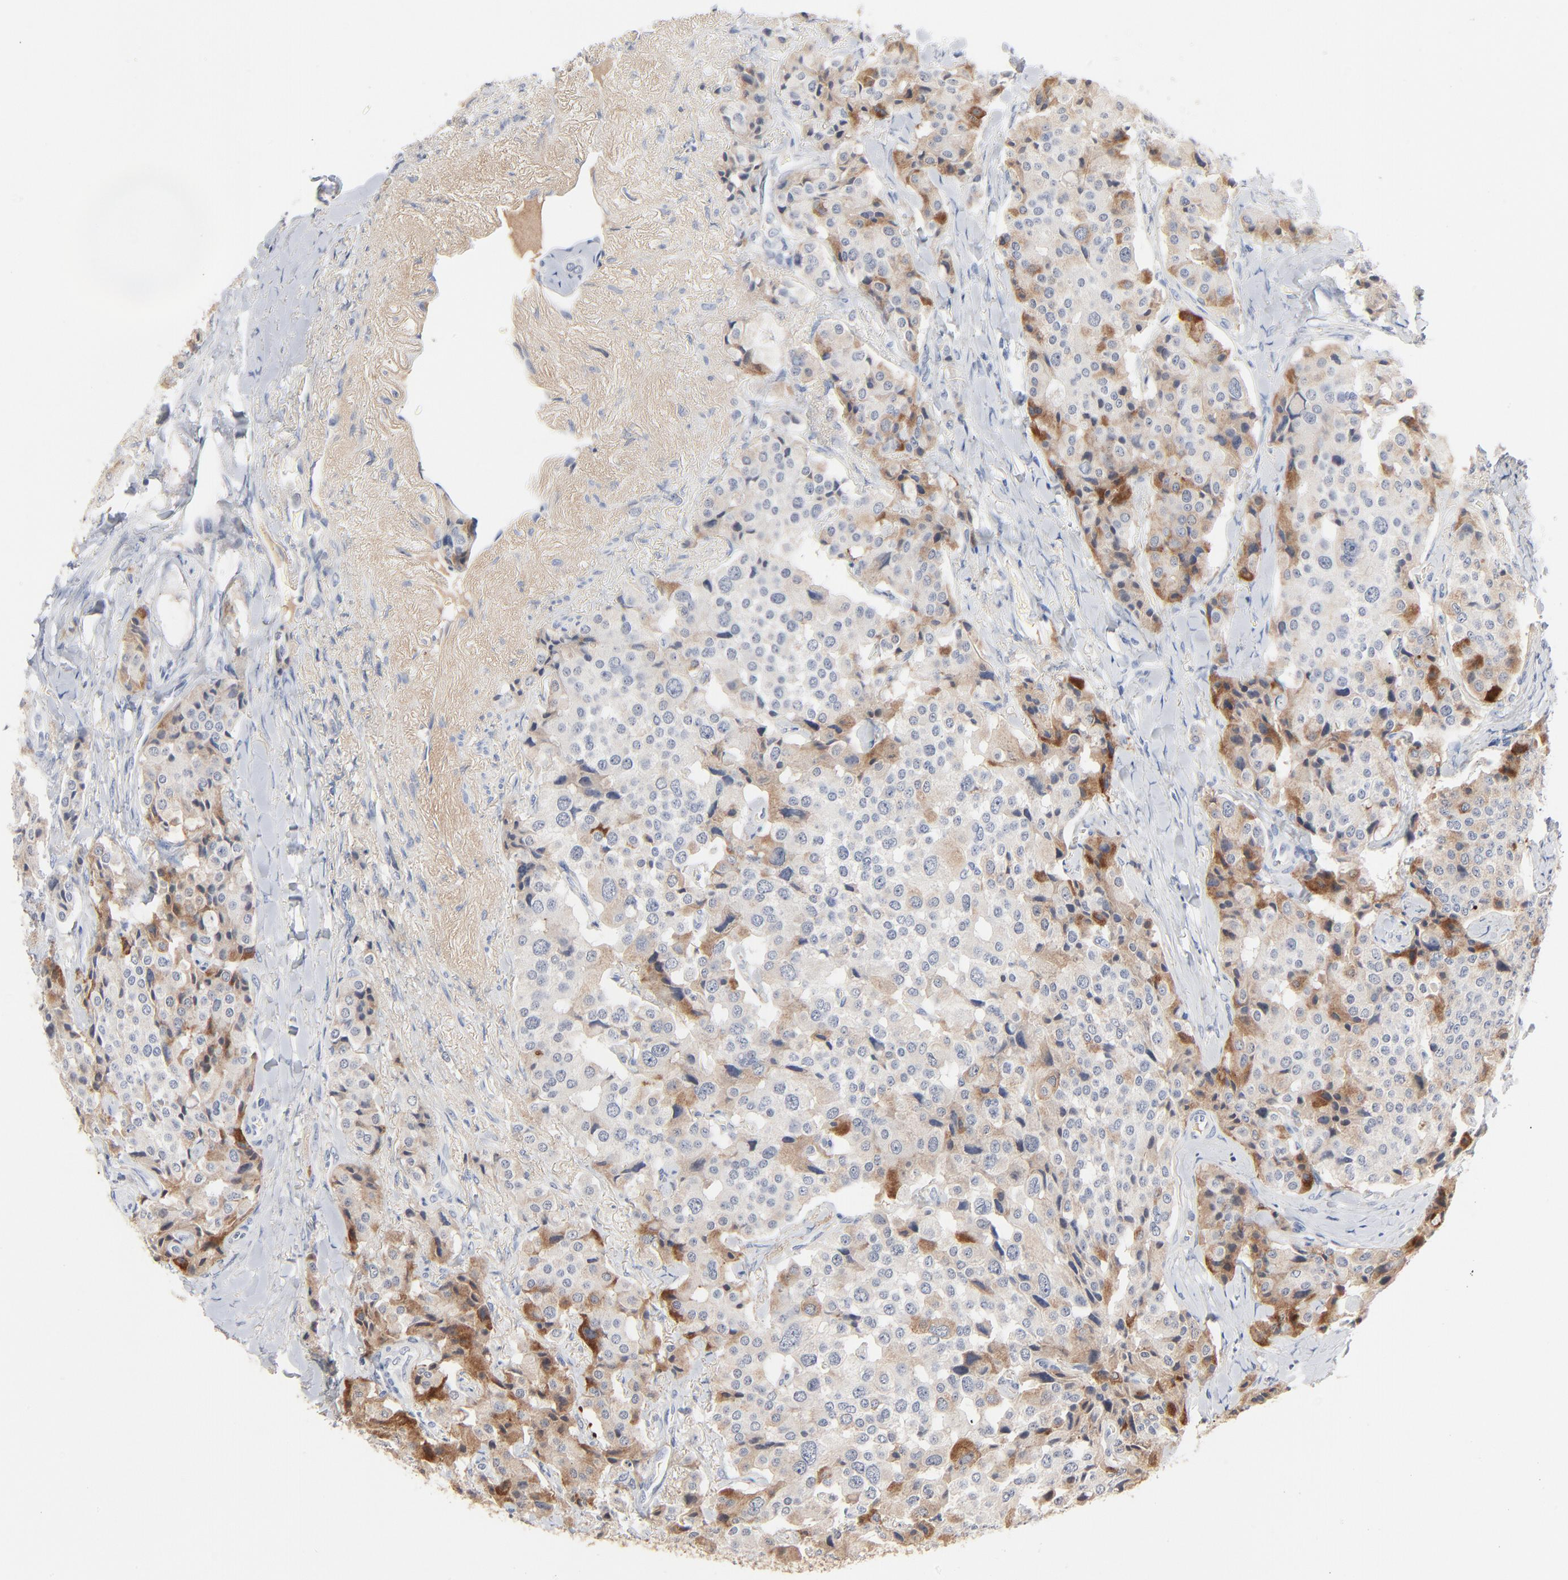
{"staining": {"intensity": "moderate", "quantity": "25%-75%", "location": "cytoplasmic/membranous"}, "tissue": "carcinoid", "cell_type": "Tumor cells", "image_type": "cancer", "snomed": [{"axis": "morphology", "description": "Carcinoid, malignant, NOS"}, {"axis": "topography", "description": "Colon"}], "caption": "Carcinoid stained for a protein demonstrates moderate cytoplasmic/membranous positivity in tumor cells. (IHC, brightfield microscopy, high magnification).", "gene": "SERPINA4", "patient": {"sex": "female", "age": 61}}